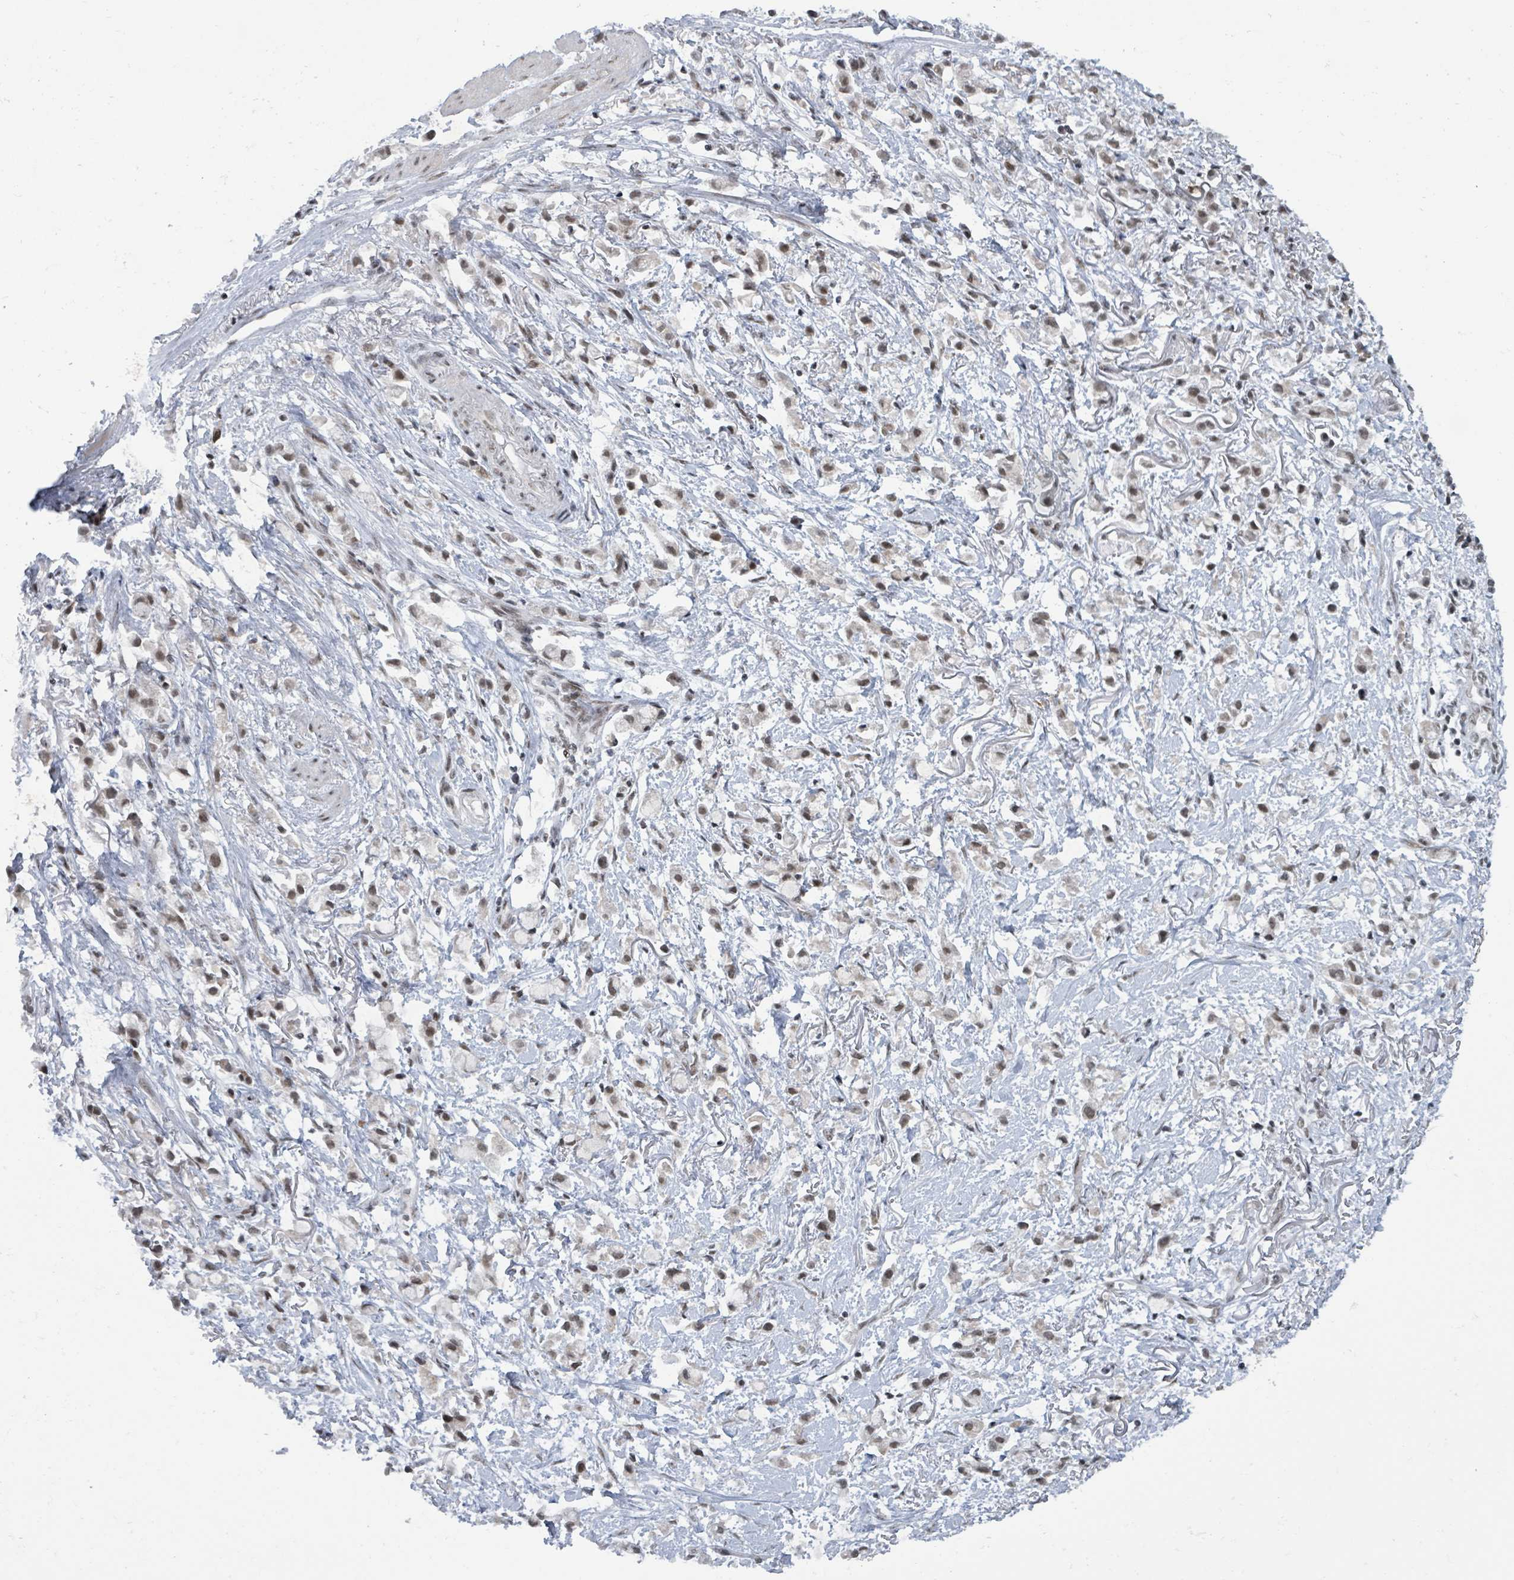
{"staining": {"intensity": "weak", "quantity": "25%-75%", "location": "nuclear"}, "tissue": "stomach cancer", "cell_type": "Tumor cells", "image_type": "cancer", "snomed": [{"axis": "morphology", "description": "Adenocarcinoma, NOS"}, {"axis": "topography", "description": "Stomach"}], "caption": "A brown stain labels weak nuclear staining of a protein in stomach cancer (adenocarcinoma) tumor cells.", "gene": "BANP", "patient": {"sex": "female", "age": 81}}